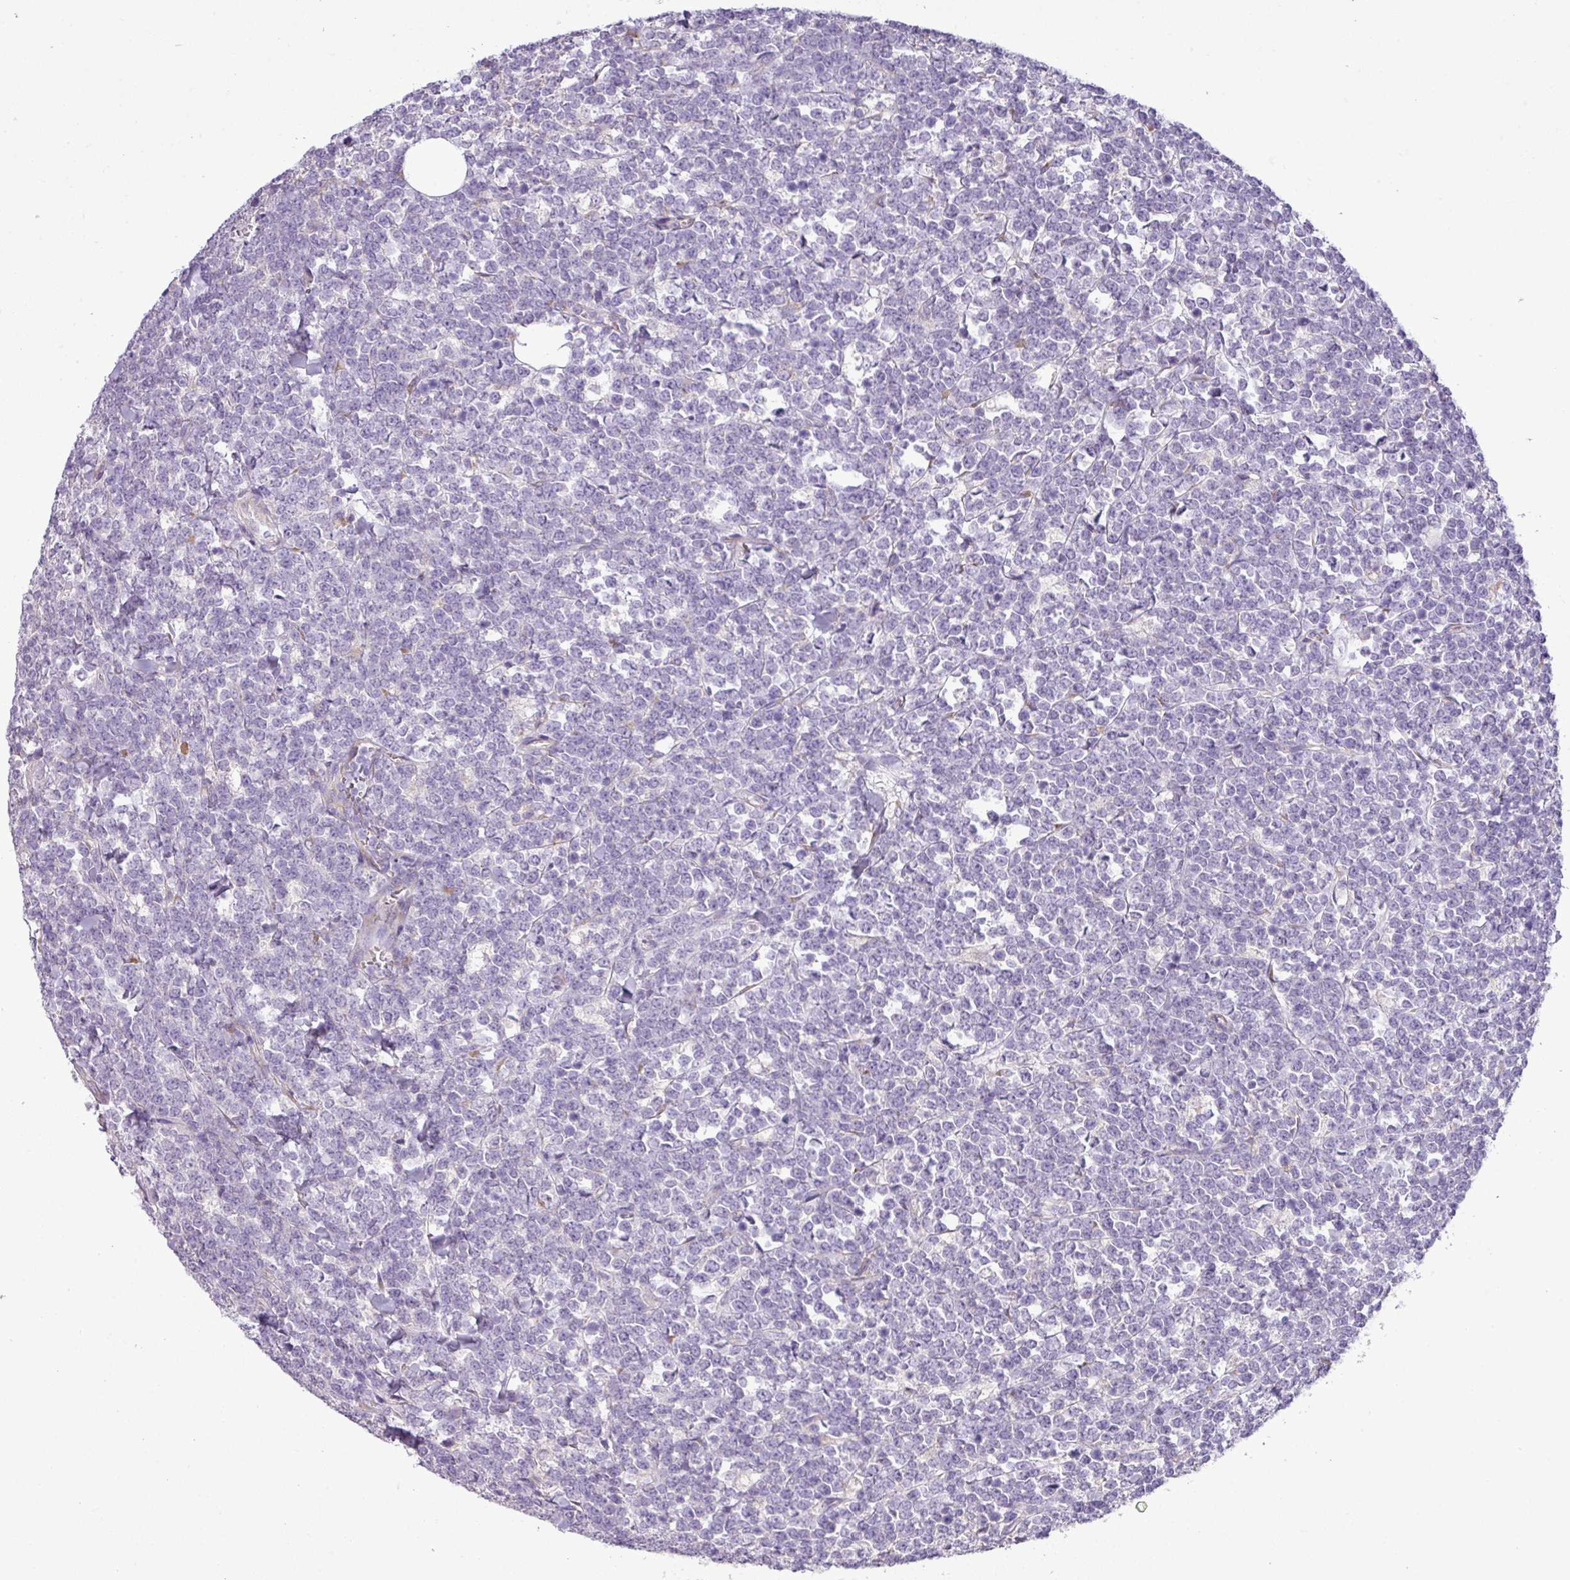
{"staining": {"intensity": "negative", "quantity": "none", "location": "none"}, "tissue": "lymphoma", "cell_type": "Tumor cells", "image_type": "cancer", "snomed": [{"axis": "morphology", "description": "Malignant lymphoma, non-Hodgkin's type, High grade"}, {"axis": "topography", "description": "Small intestine"}, {"axis": "topography", "description": "Colon"}], "caption": "Immunohistochemistry micrograph of human lymphoma stained for a protein (brown), which exhibits no staining in tumor cells.", "gene": "MOCS3", "patient": {"sex": "male", "age": 8}}